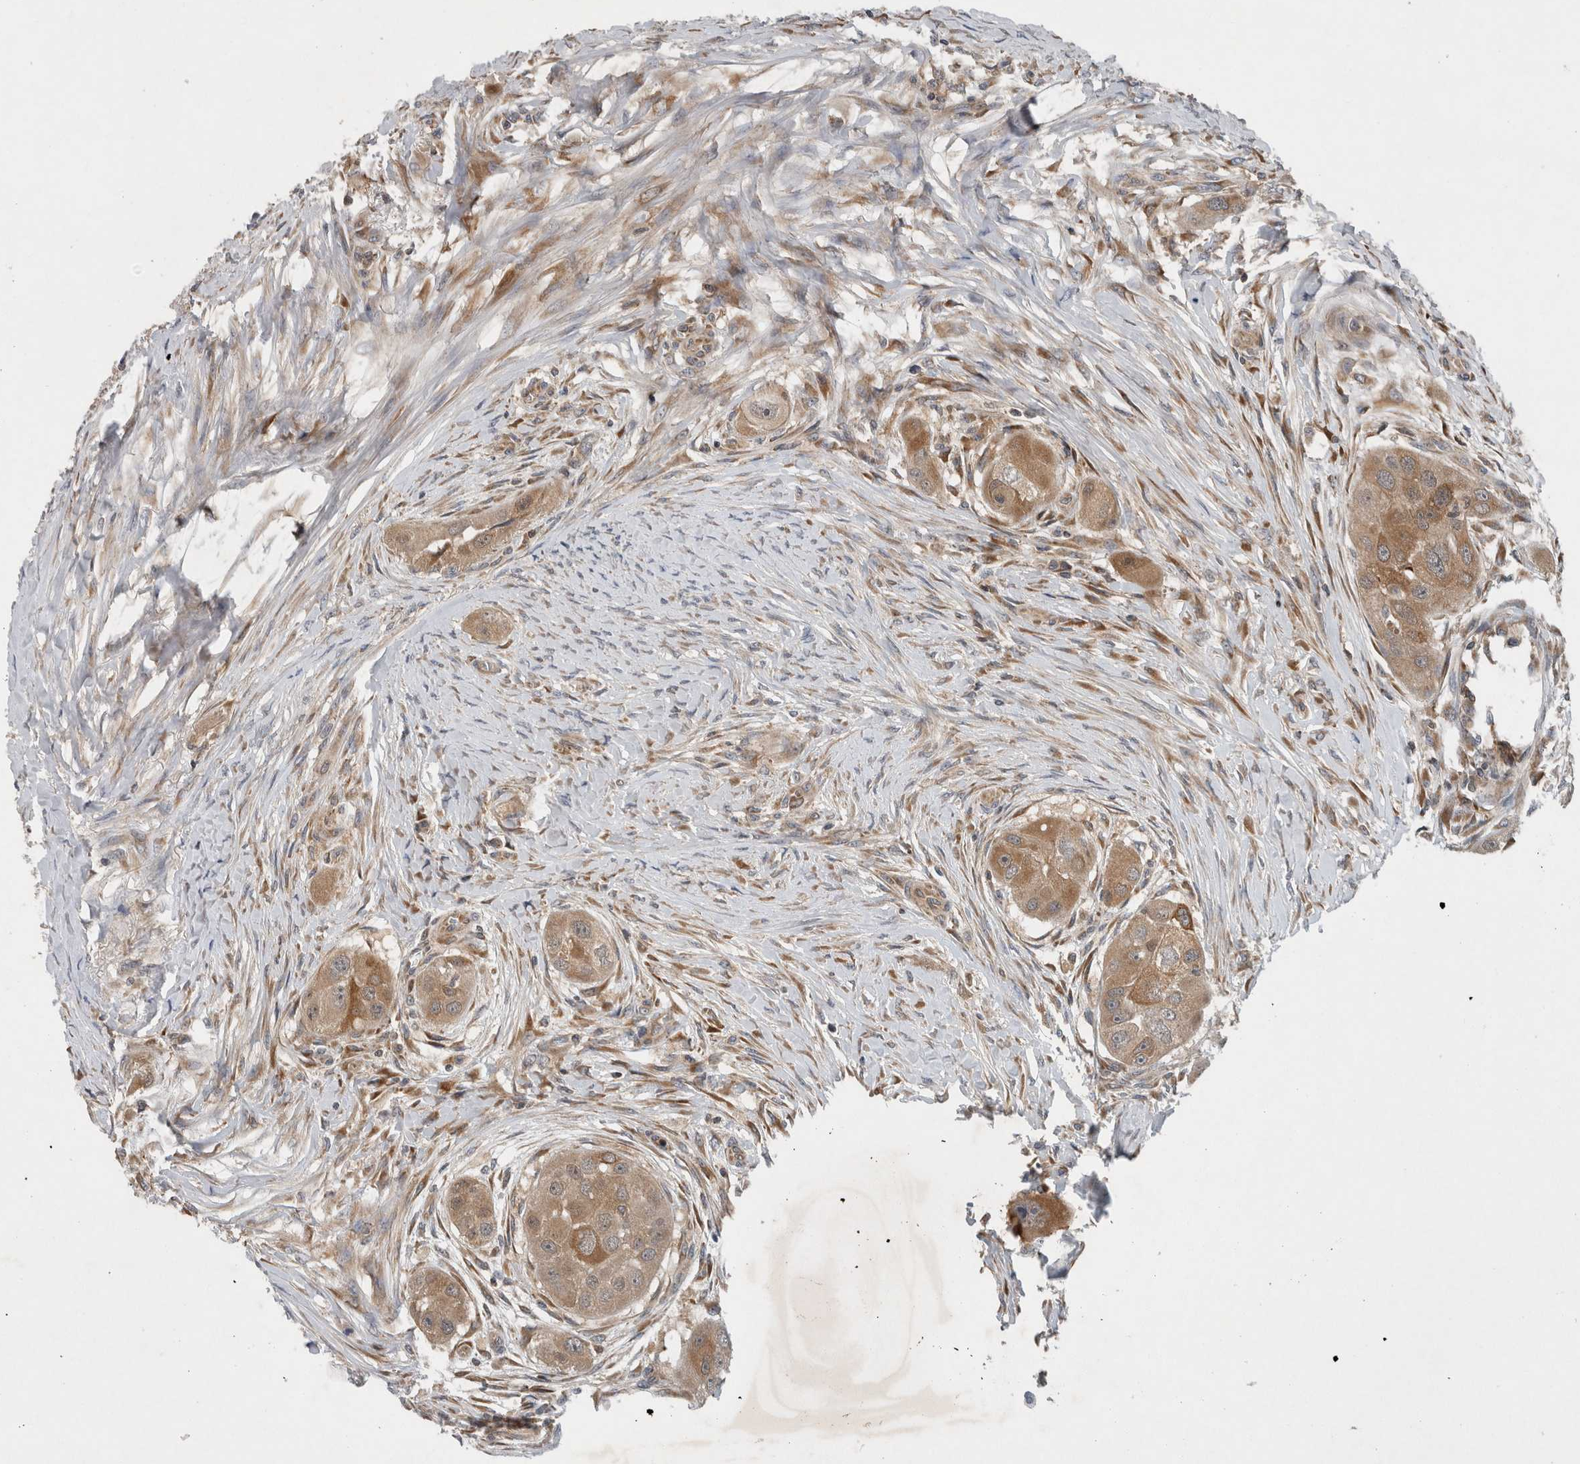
{"staining": {"intensity": "moderate", "quantity": ">75%", "location": "cytoplasmic/membranous"}, "tissue": "head and neck cancer", "cell_type": "Tumor cells", "image_type": "cancer", "snomed": [{"axis": "morphology", "description": "Normal tissue, NOS"}, {"axis": "morphology", "description": "Squamous cell carcinoma, NOS"}, {"axis": "topography", "description": "Skeletal muscle"}, {"axis": "topography", "description": "Head-Neck"}], "caption": "Protein staining of head and neck cancer tissue displays moderate cytoplasmic/membranous staining in approximately >75% of tumor cells.", "gene": "PDCD2", "patient": {"sex": "male", "age": 51}}